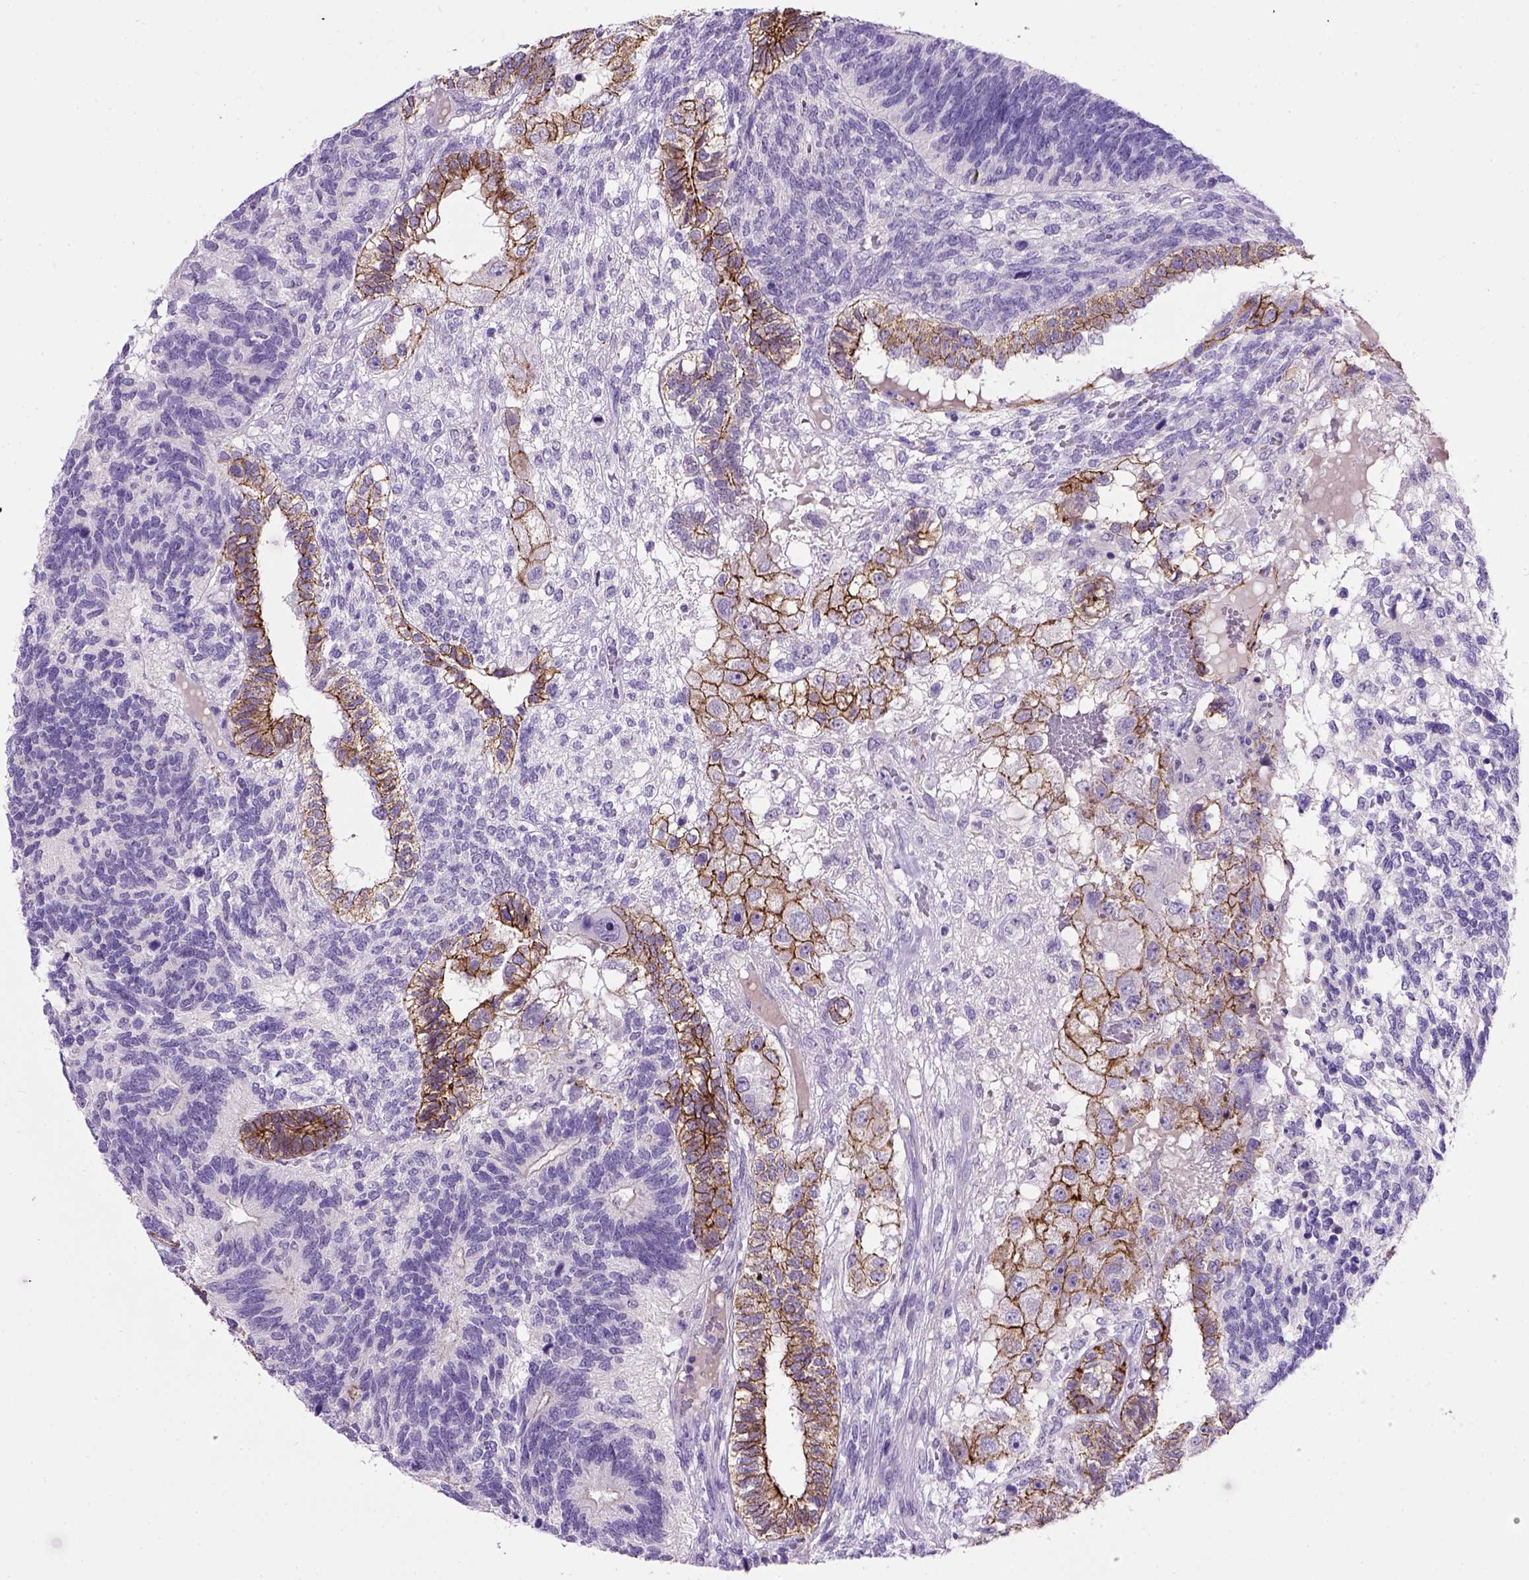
{"staining": {"intensity": "strong", "quantity": ">75%", "location": "cytoplasmic/membranous"}, "tissue": "testis cancer", "cell_type": "Tumor cells", "image_type": "cancer", "snomed": [{"axis": "morphology", "description": "Seminoma, NOS"}, {"axis": "morphology", "description": "Carcinoma, Embryonal, NOS"}, {"axis": "topography", "description": "Testis"}], "caption": "Protein analysis of testis cancer tissue reveals strong cytoplasmic/membranous staining in about >75% of tumor cells. Using DAB (brown) and hematoxylin (blue) stains, captured at high magnification using brightfield microscopy.", "gene": "CDH1", "patient": {"sex": "male", "age": 41}}